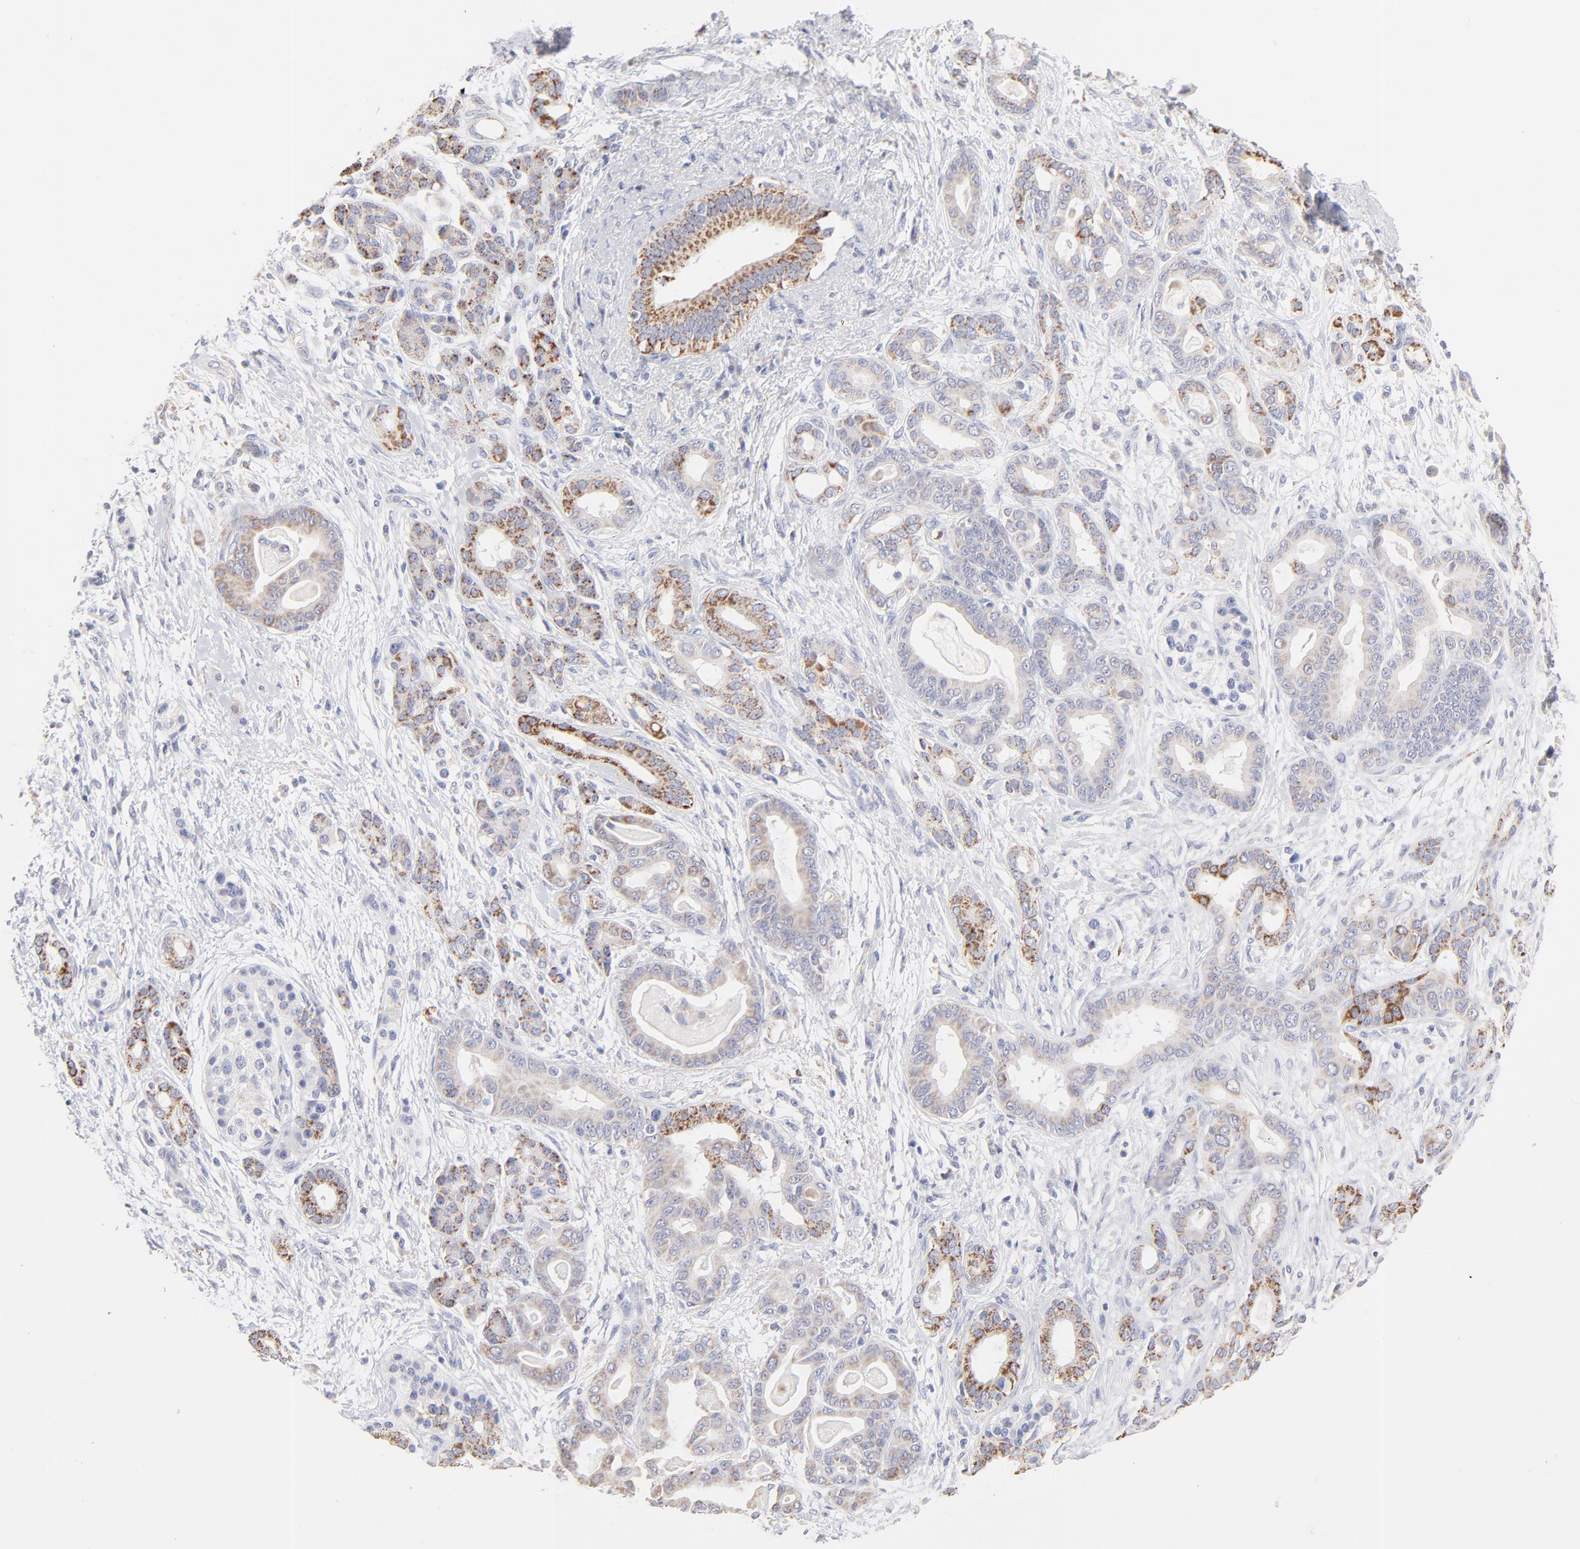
{"staining": {"intensity": "weak", "quantity": ">75%", "location": "cytoplasmic/membranous"}, "tissue": "pancreatic cancer", "cell_type": "Tumor cells", "image_type": "cancer", "snomed": [{"axis": "morphology", "description": "Adenocarcinoma, NOS"}, {"axis": "topography", "description": "Pancreas"}], "caption": "There is low levels of weak cytoplasmic/membranous positivity in tumor cells of pancreatic adenocarcinoma, as demonstrated by immunohistochemical staining (brown color).", "gene": "TST", "patient": {"sex": "male", "age": 63}}